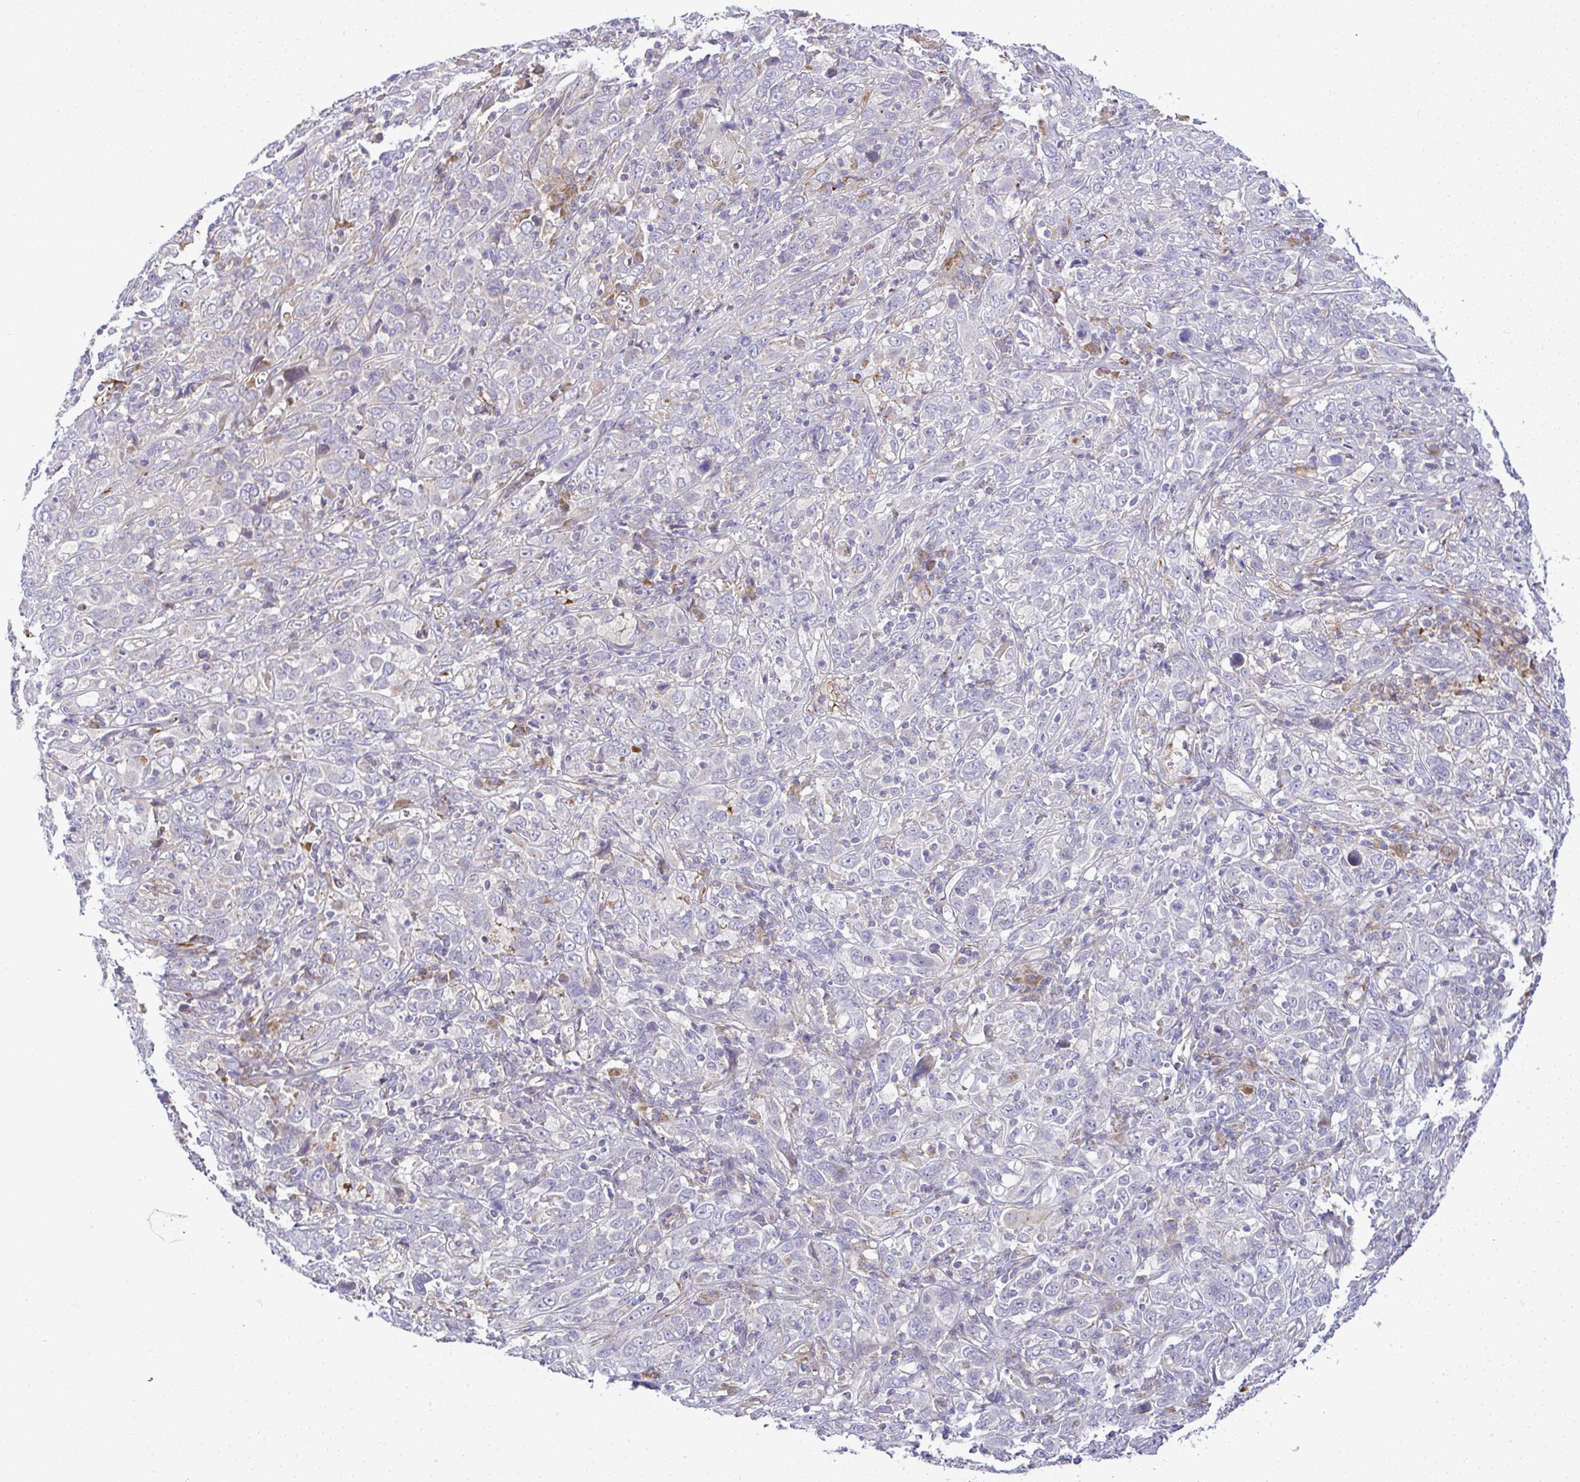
{"staining": {"intensity": "negative", "quantity": "none", "location": "none"}, "tissue": "cervical cancer", "cell_type": "Tumor cells", "image_type": "cancer", "snomed": [{"axis": "morphology", "description": "Squamous cell carcinoma, NOS"}, {"axis": "topography", "description": "Cervix"}], "caption": "High power microscopy micrograph of an immunohistochemistry (IHC) photomicrograph of squamous cell carcinoma (cervical), revealing no significant positivity in tumor cells.", "gene": "GRID2", "patient": {"sex": "female", "age": 46}}